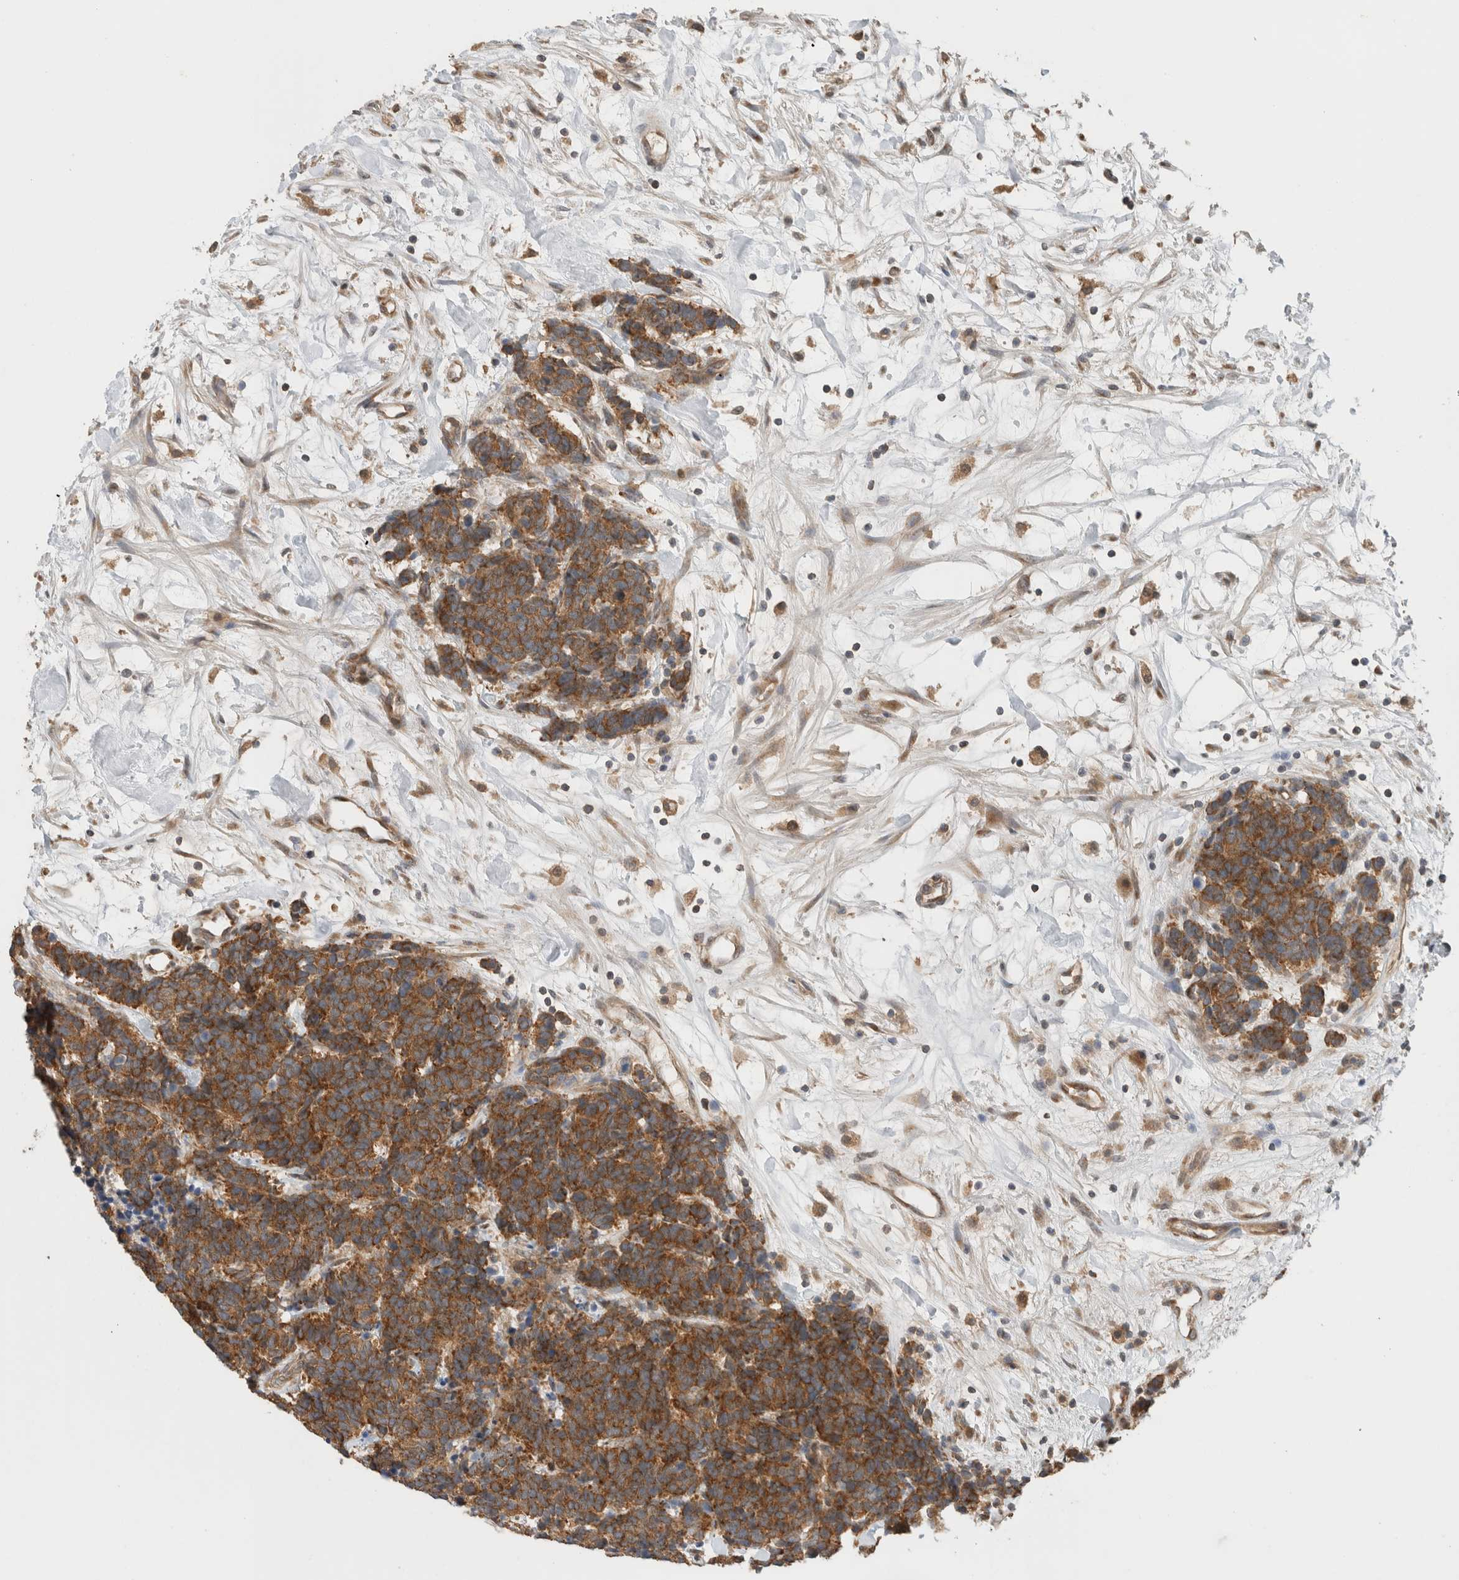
{"staining": {"intensity": "strong", "quantity": ">75%", "location": "cytoplasmic/membranous"}, "tissue": "carcinoid", "cell_type": "Tumor cells", "image_type": "cancer", "snomed": [{"axis": "morphology", "description": "Carcinoma, NOS"}, {"axis": "morphology", "description": "Carcinoid, malignant, NOS"}, {"axis": "topography", "description": "Urinary bladder"}], "caption": "Human carcinoid stained with a brown dye reveals strong cytoplasmic/membranous positive staining in approximately >75% of tumor cells.", "gene": "PUM1", "patient": {"sex": "male", "age": 57}}